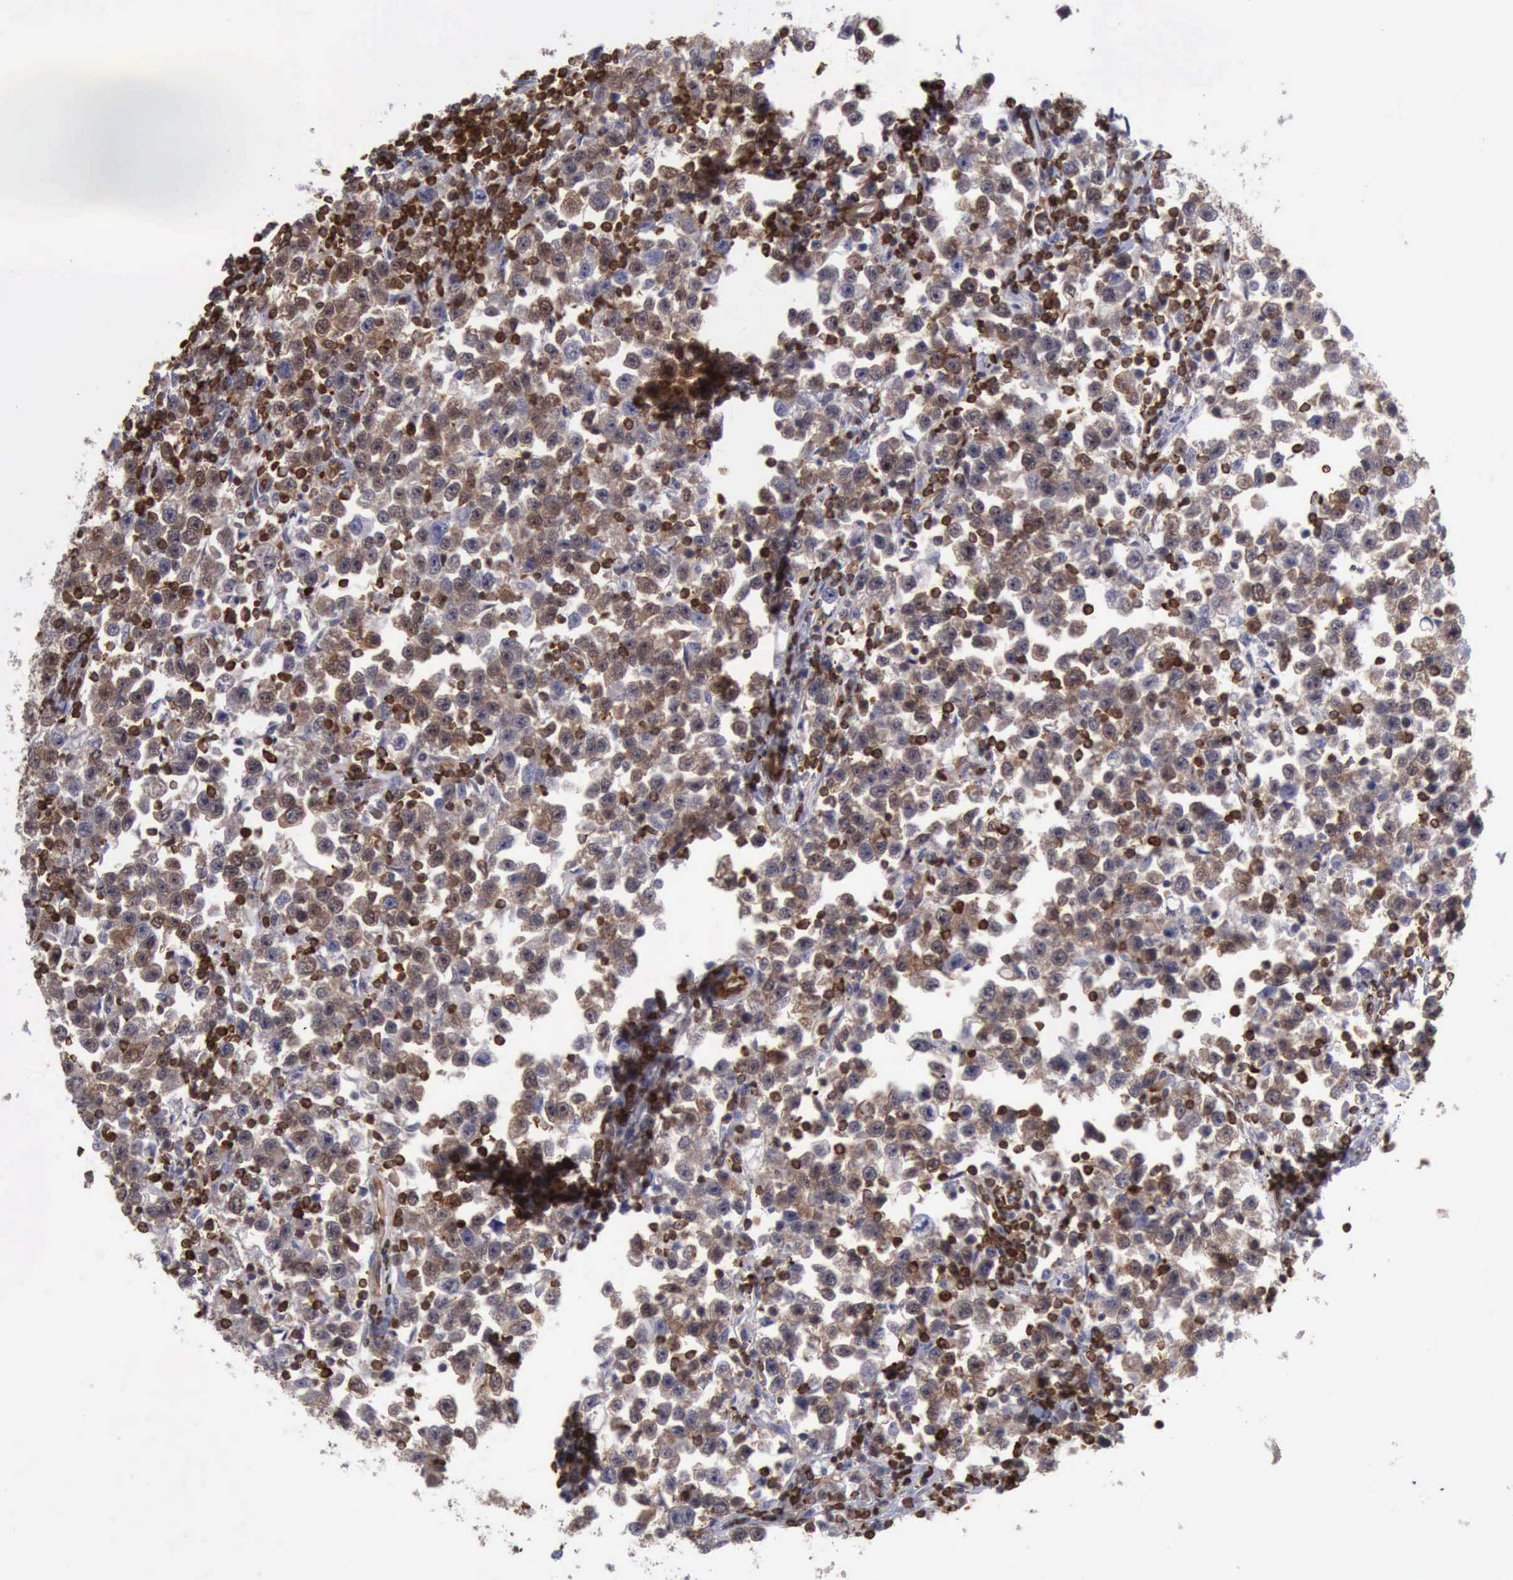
{"staining": {"intensity": "strong", "quantity": ">75%", "location": "cytoplasmic/membranous,nuclear"}, "tissue": "testis cancer", "cell_type": "Tumor cells", "image_type": "cancer", "snomed": [{"axis": "morphology", "description": "Seminoma, NOS"}, {"axis": "topography", "description": "Testis"}], "caption": "Immunohistochemistry (DAB (3,3'-diaminobenzidine)) staining of human testis seminoma exhibits strong cytoplasmic/membranous and nuclear protein positivity in approximately >75% of tumor cells. The protein of interest is stained brown, and the nuclei are stained in blue (DAB (3,3'-diaminobenzidine) IHC with brightfield microscopy, high magnification).", "gene": "PDCD4", "patient": {"sex": "male", "age": 43}}